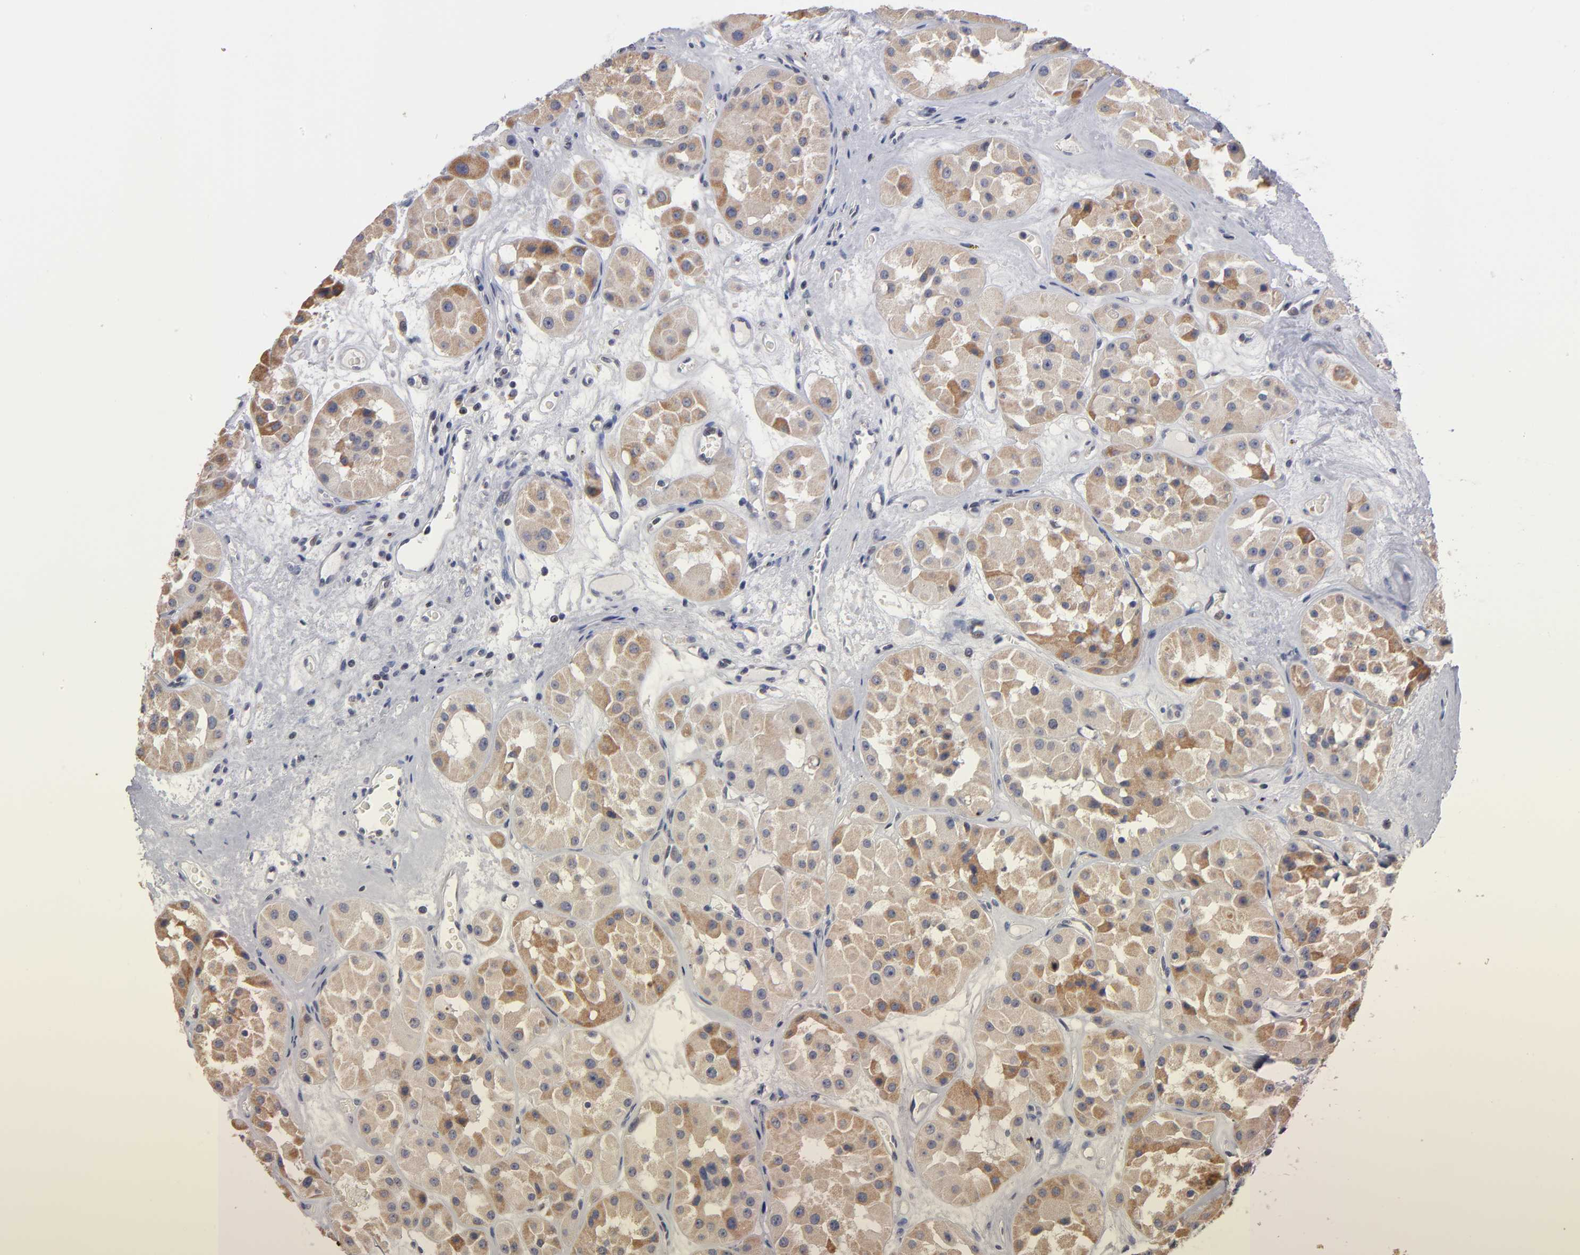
{"staining": {"intensity": "moderate", "quantity": ">75%", "location": "cytoplasmic/membranous"}, "tissue": "renal cancer", "cell_type": "Tumor cells", "image_type": "cancer", "snomed": [{"axis": "morphology", "description": "Adenocarcinoma, uncertain malignant potential"}, {"axis": "topography", "description": "Kidney"}], "caption": "This micrograph demonstrates immunohistochemistry (IHC) staining of renal cancer, with medium moderate cytoplasmic/membranous positivity in approximately >75% of tumor cells.", "gene": "ODF2", "patient": {"sex": "male", "age": 63}}